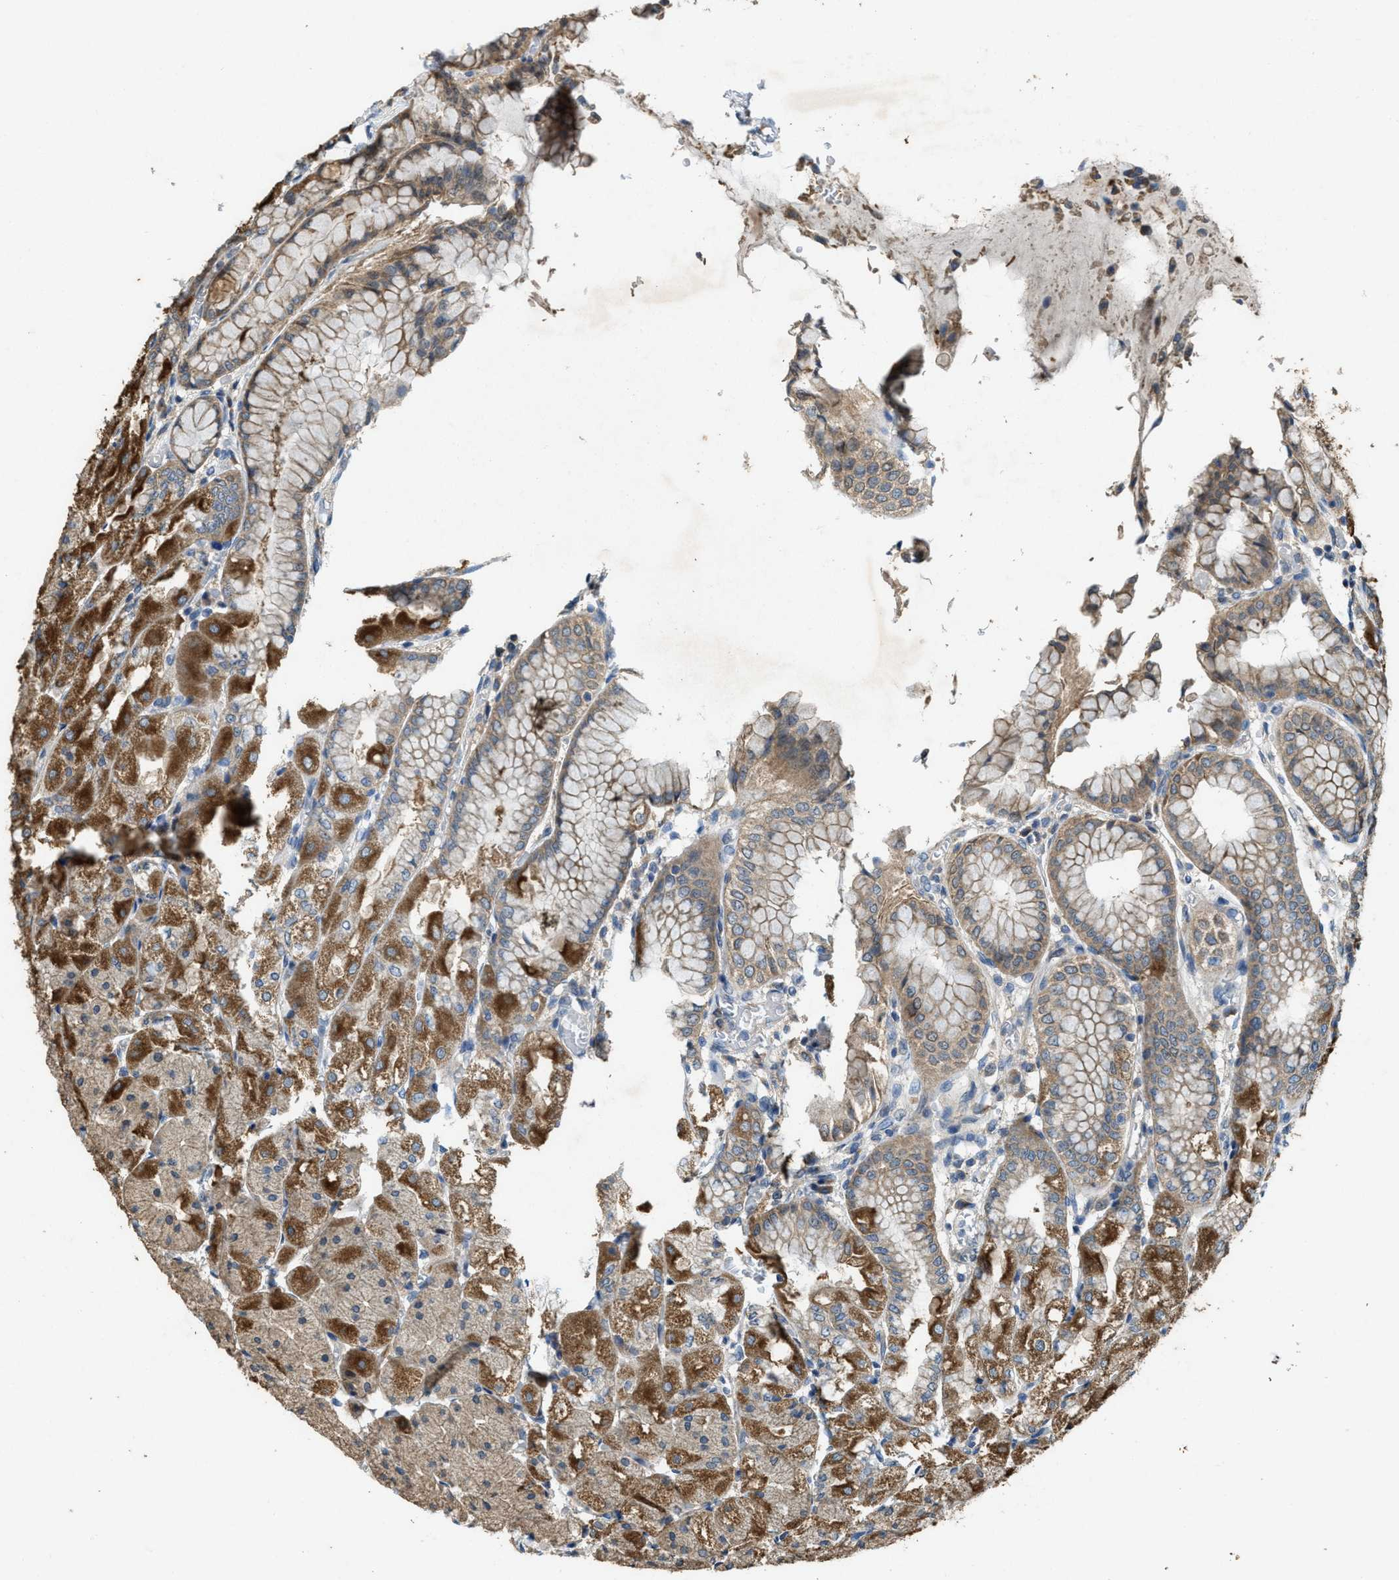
{"staining": {"intensity": "strong", "quantity": "25%-75%", "location": "cytoplasmic/membranous"}, "tissue": "stomach", "cell_type": "Glandular cells", "image_type": "normal", "snomed": [{"axis": "morphology", "description": "Normal tissue, NOS"}, {"axis": "topography", "description": "Stomach, upper"}], "caption": "Protein expression by immunohistochemistry shows strong cytoplasmic/membranous expression in about 25%-75% of glandular cells in benign stomach. The protein is stained brown, and the nuclei are stained in blue (DAB IHC with brightfield microscopy, high magnification).", "gene": "PDP2", "patient": {"sex": "male", "age": 72}}